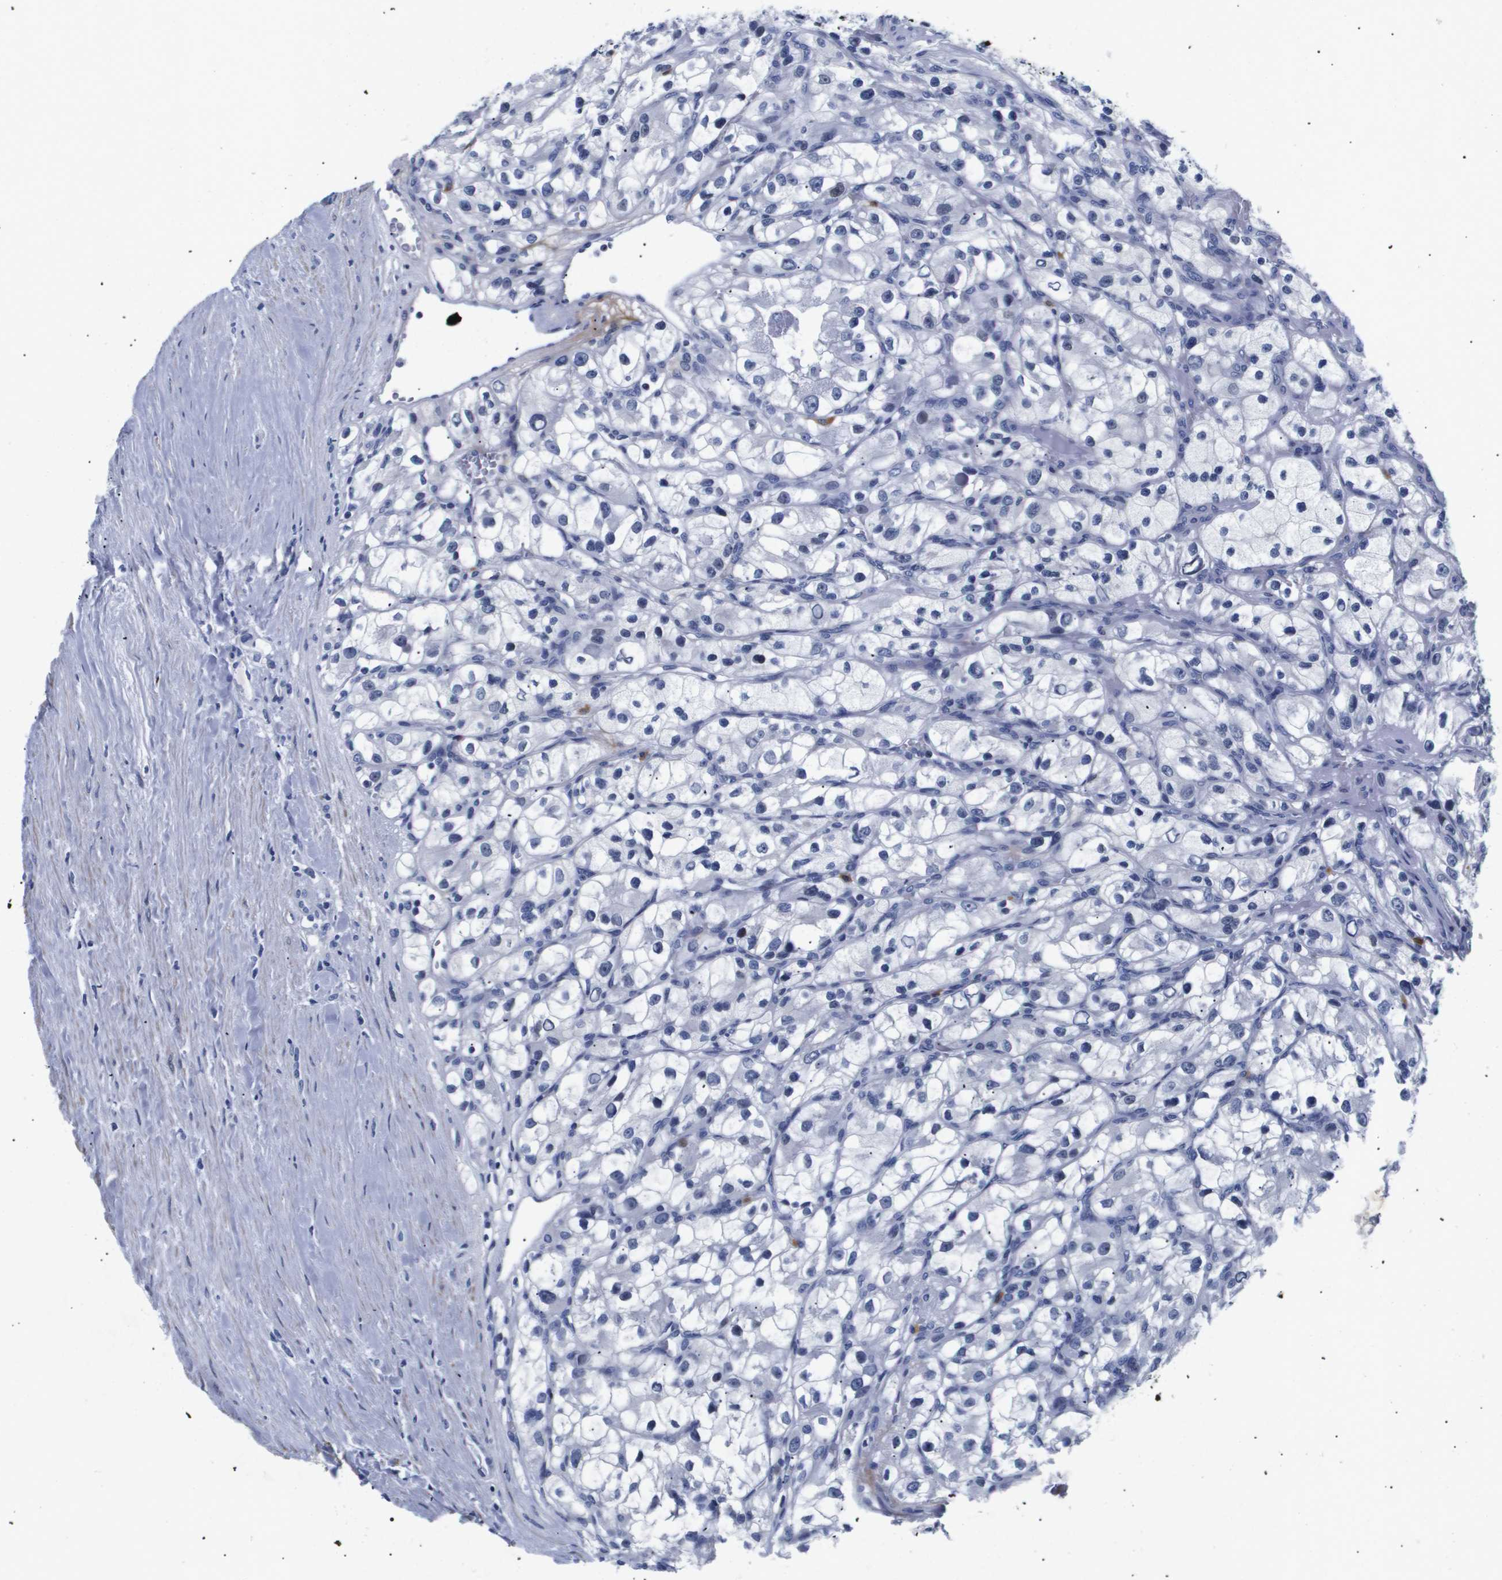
{"staining": {"intensity": "negative", "quantity": "none", "location": "none"}, "tissue": "renal cancer", "cell_type": "Tumor cells", "image_type": "cancer", "snomed": [{"axis": "morphology", "description": "Adenocarcinoma, NOS"}, {"axis": "topography", "description": "Kidney"}], "caption": "Human renal adenocarcinoma stained for a protein using immunohistochemistry shows no expression in tumor cells.", "gene": "SHD", "patient": {"sex": "female", "age": 57}}